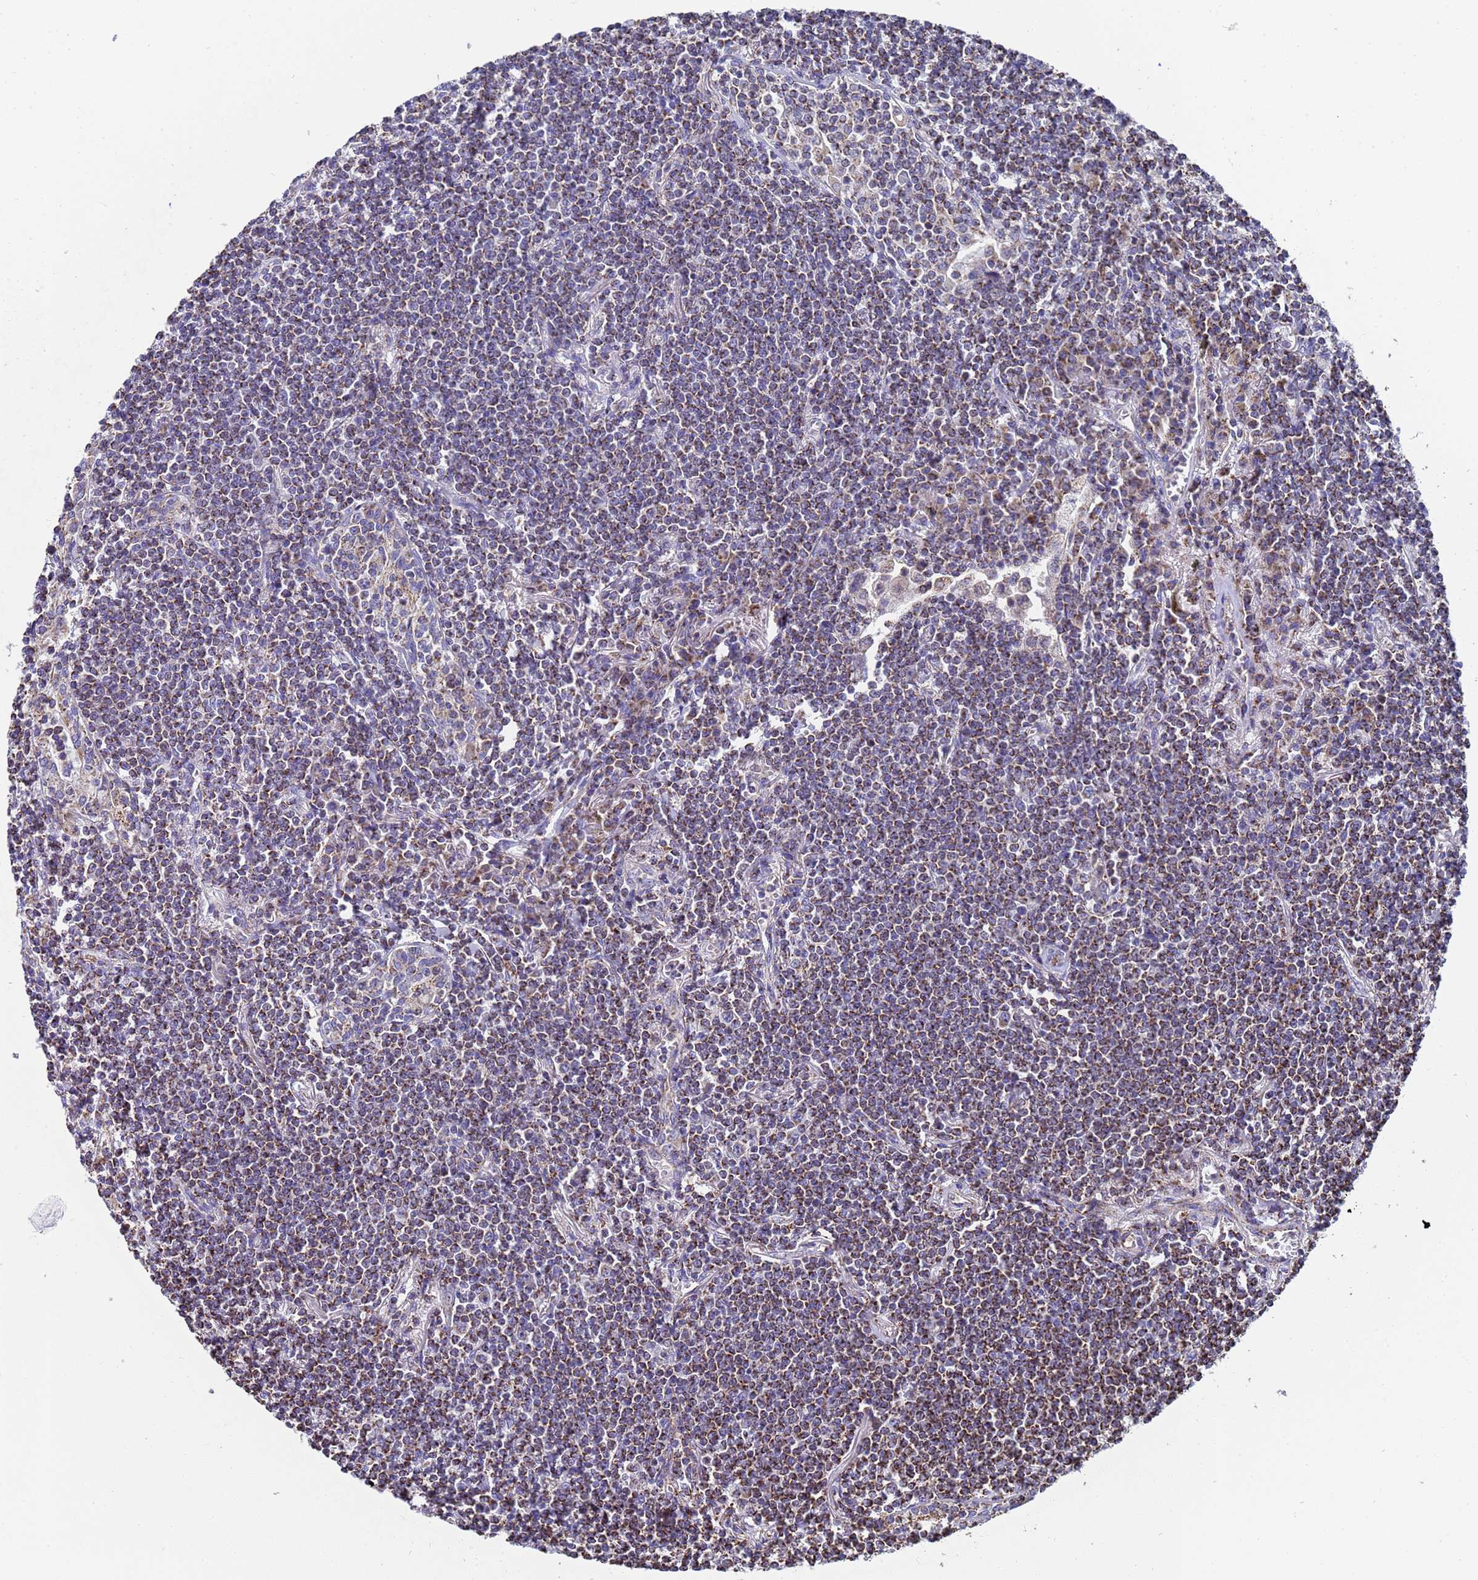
{"staining": {"intensity": "moderate", "quantity": ">75%", "location": "cytoplasmic/membranous"}, "tissue": "lymphoma", "cell_type": "Tumor cells", "image_type": "cancer", "snomed": [{"axis": "morphology", "description": "Malignant lymphoma, non-Hodgkin's type, Low grade"}, {"axis": "topography", "description": "Lung"}], "caption": "Immunohistochemical staining of low-grade malignant lymphoma, non-Hodgkin's type reveals moderate cytoplasmic/membranous protein staining in about >75% of tumor cells.", "gene": "MRPS12", "patient": {"sex": "female", "age": 71}}